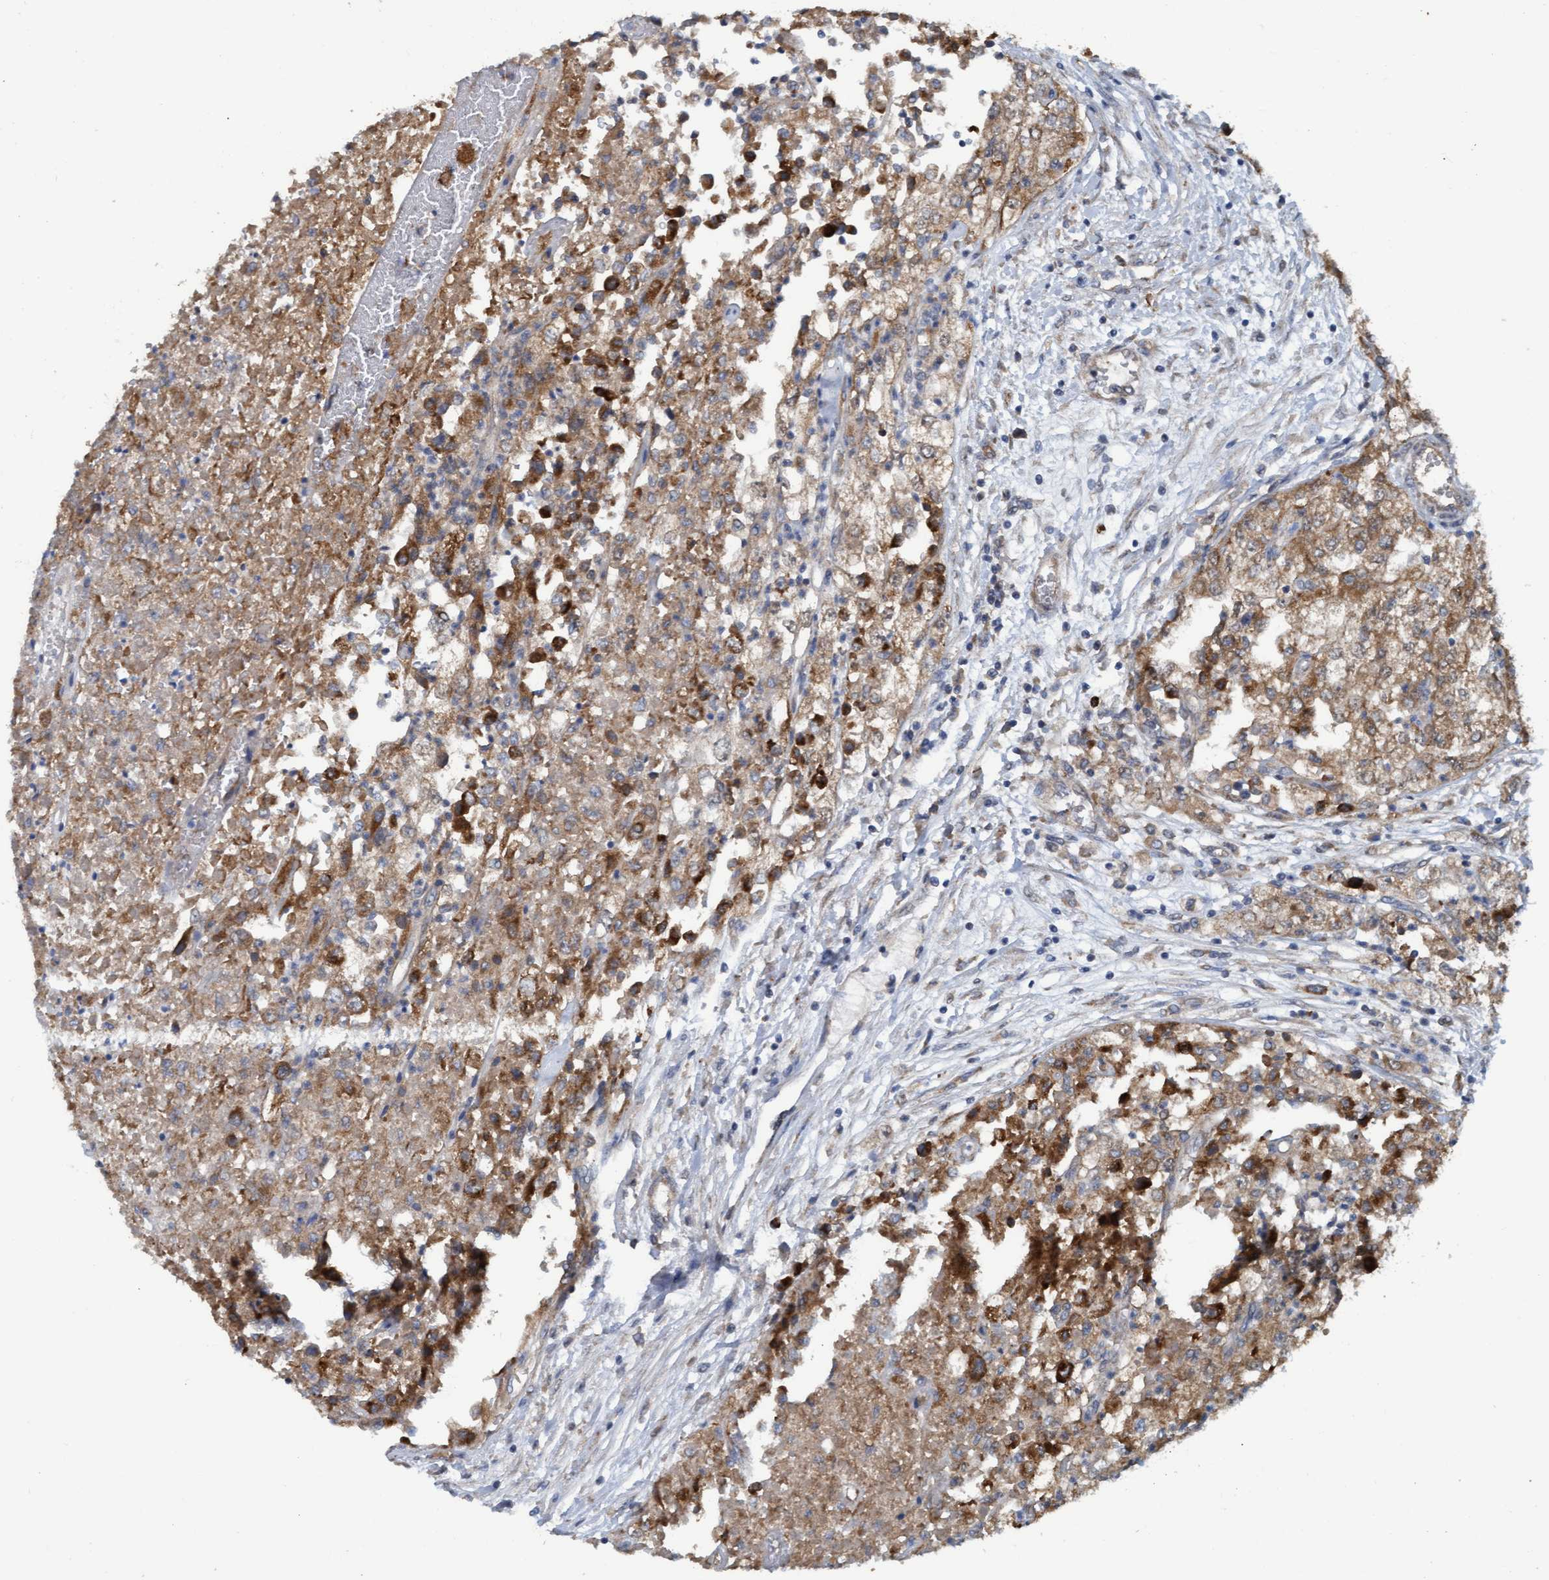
{"staining": {"intensity": "moderate", "quantity": ">75%", "location": "cytoplasmic/membranous"}, "tissue": "renal cancer", "cell_type": "Tumor cells", "image_type": "cancer", "snomed": [{"axis": "morphology", "description": "Adenocarcinoma, NOS"}, {"axis": "topography", "description": "Kidney"}], "caption": "Immunohistochemistry (IHC) photomicrograph of renal cancer stained for a protein (brown), which displays medium levels of moderate cytoplasmic/membranous staining in about >75% of tumor cells.", "gene": "LRSAM1", "patient": {"sex": "female", "age": 54}}